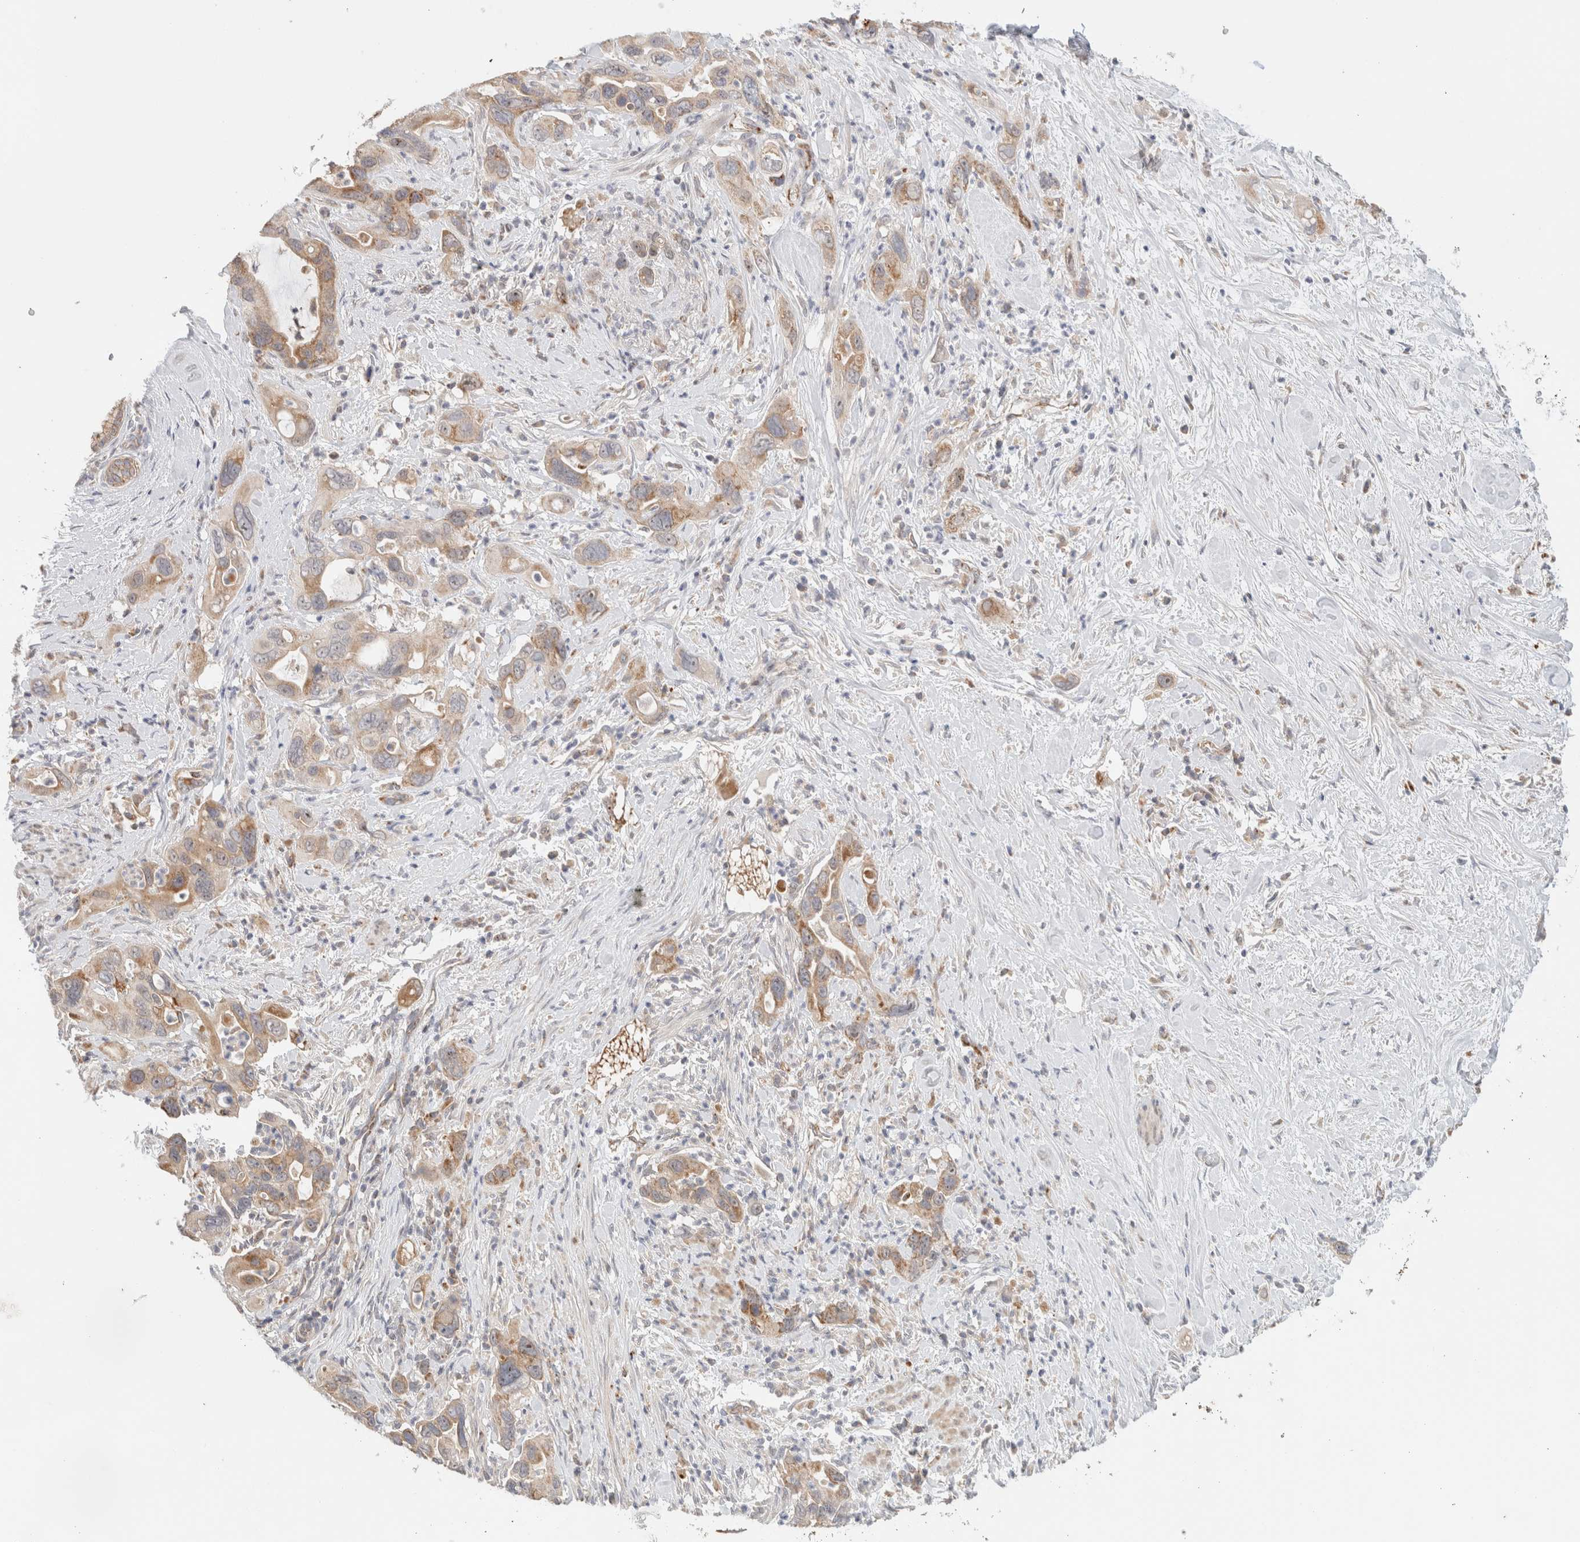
{"staining": {"intensity": "moderate", "quantity": ">75%", "location": "cytoplasmic/membranous"}, "tissue": "pancreatic cancer", "cell_type": "Tumor cells", "image_type": "cancer", "snomed": [{"axis": "morphology", "description": "Adenocarcinoma, NOS"}, {"axis": "topography", "description": "Pancreas"}], "caption": "The immunohistochemical stain shows moderate cytoplasmic/membranous staining in tumor cells of pancreatic cancer tissue. Nuclei are stained in blue.", "gene": "MRM3", "patient": {"sex": "female", "age": 70}}